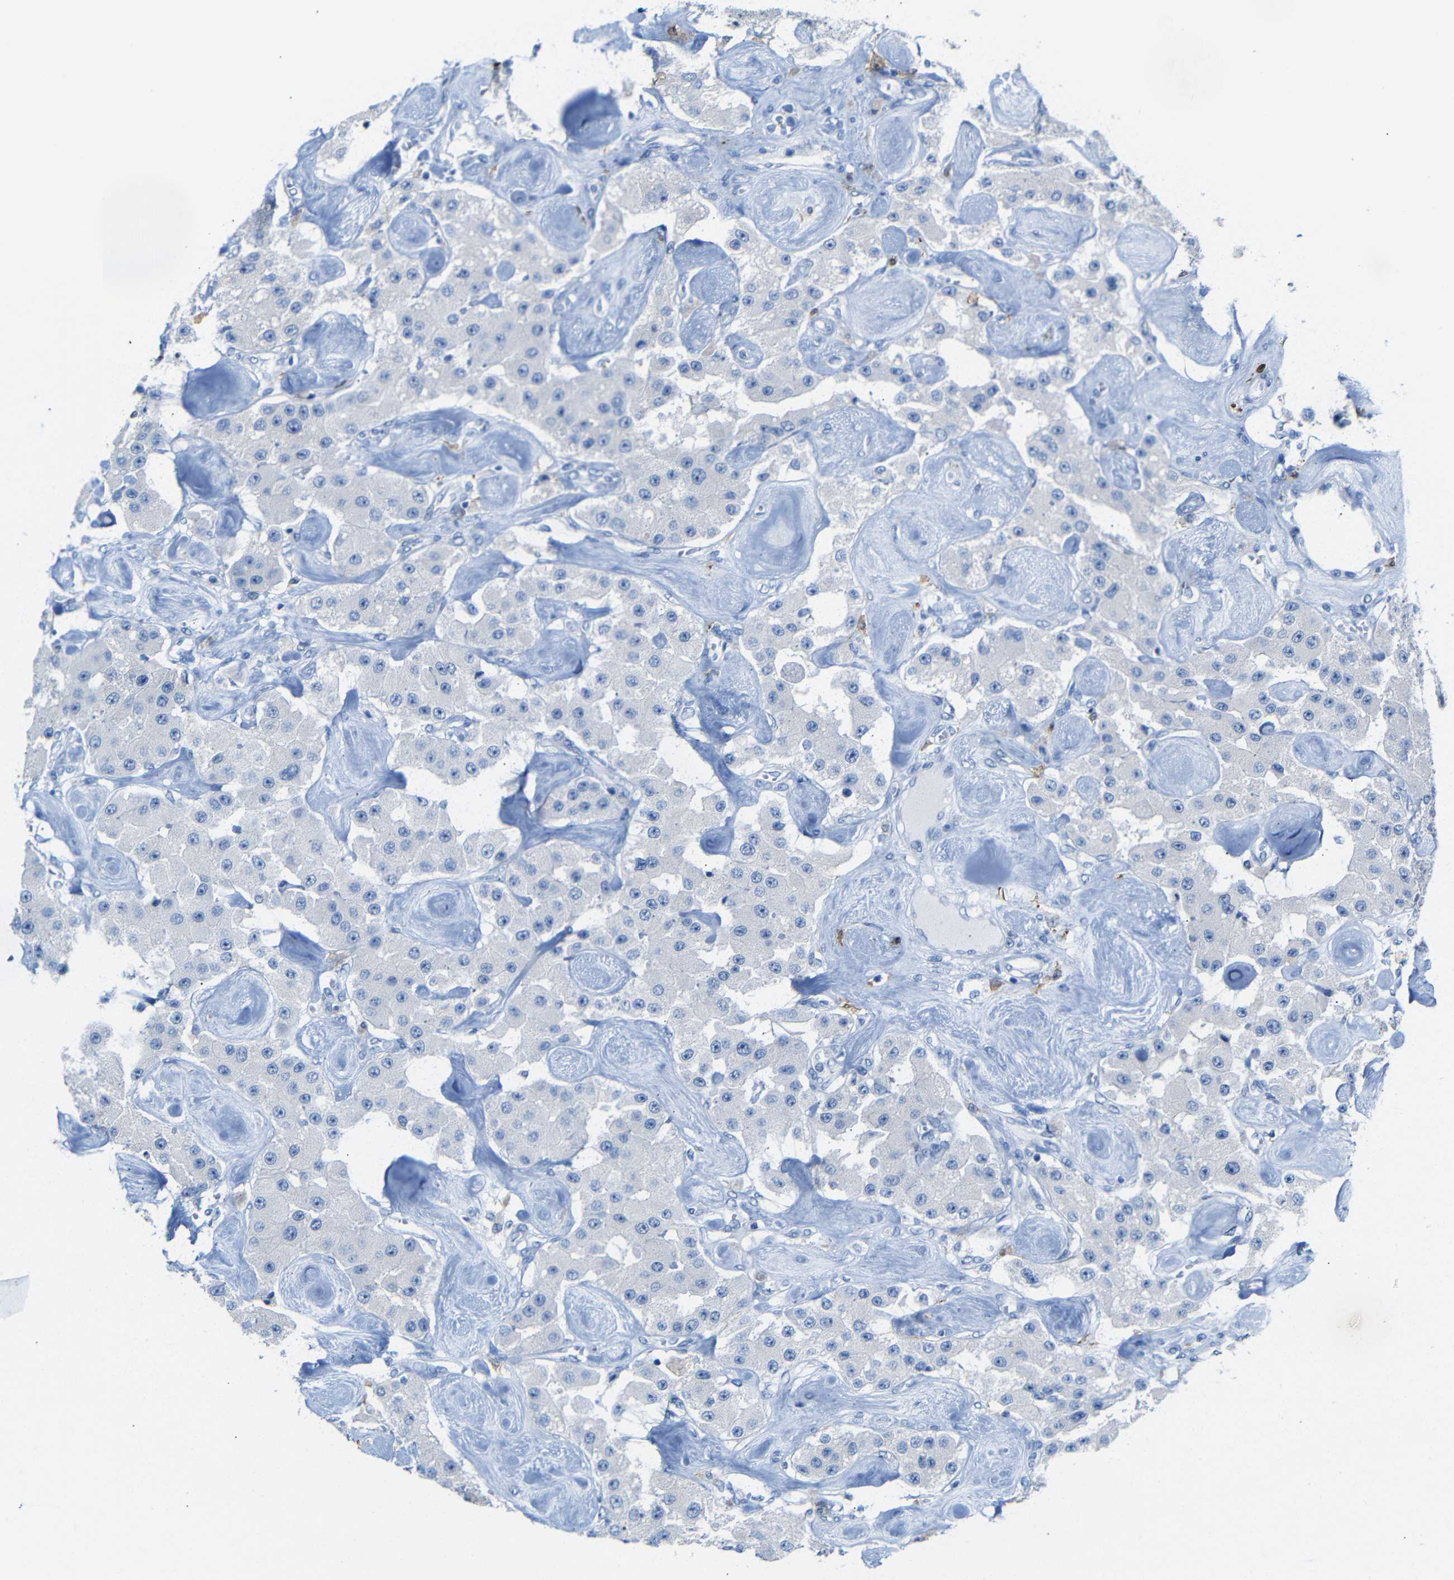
{"staining": {"intensity": "negative", "quantity": "none", "location": "none"}, "tissue": "carcinoid", "cell_type": "Tumor cells", "image_type": "cancer", "snomed": [{"axis": "morphology", "description": "Carcinoid, malignant, NOS"}, {"axis": "topography", "description": "Pancreas"}], "caption": "Carcinoid was stained to show a protein in brown. There is no significant staining in tumor cells.", "gene": "C1orf210", "patient": {"sex": "male", "age": 41}}